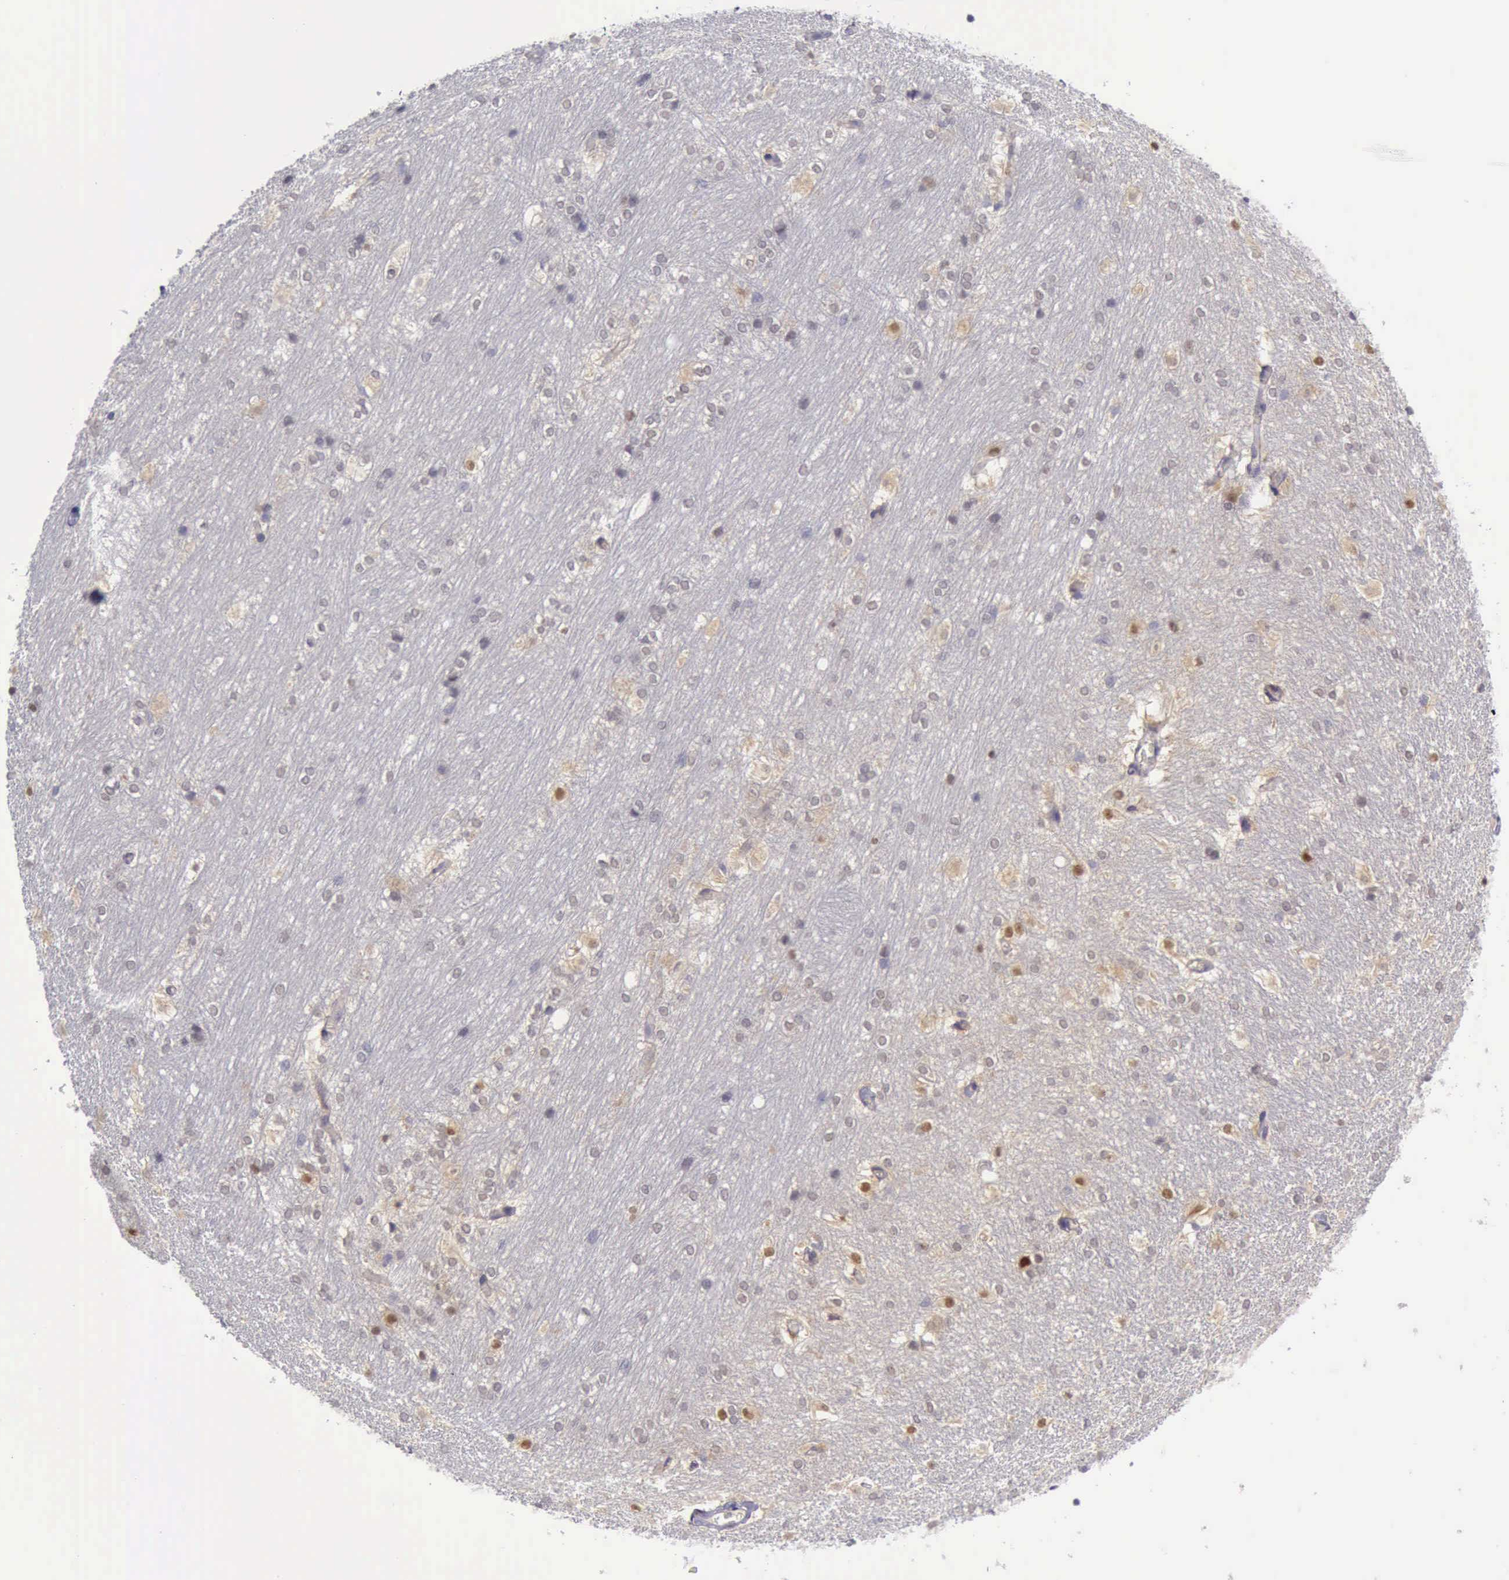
{"staining": {"intensity": "moderate", "quantity": "25%-75%", "location": "cytoplasmic/membranous,nuclear"}, "tissue": "hippocampus", "cell_type": "Glial cells", "image_type": "normal", "snomed": [{"axis": "morphology", "description": "Normal tissue, NOS"}, {"axis": "topography", "description": "Hippocampus"}], "caption": "Immunohistochemical staining of unremarkable human hippocampus displays medium levels of moderate cytoplasmic/membranous,nuclear positivity in about 25%-75% of glial cells.", "gene": "ARNT2", "patient": {"sex": "female", "age": 19}}